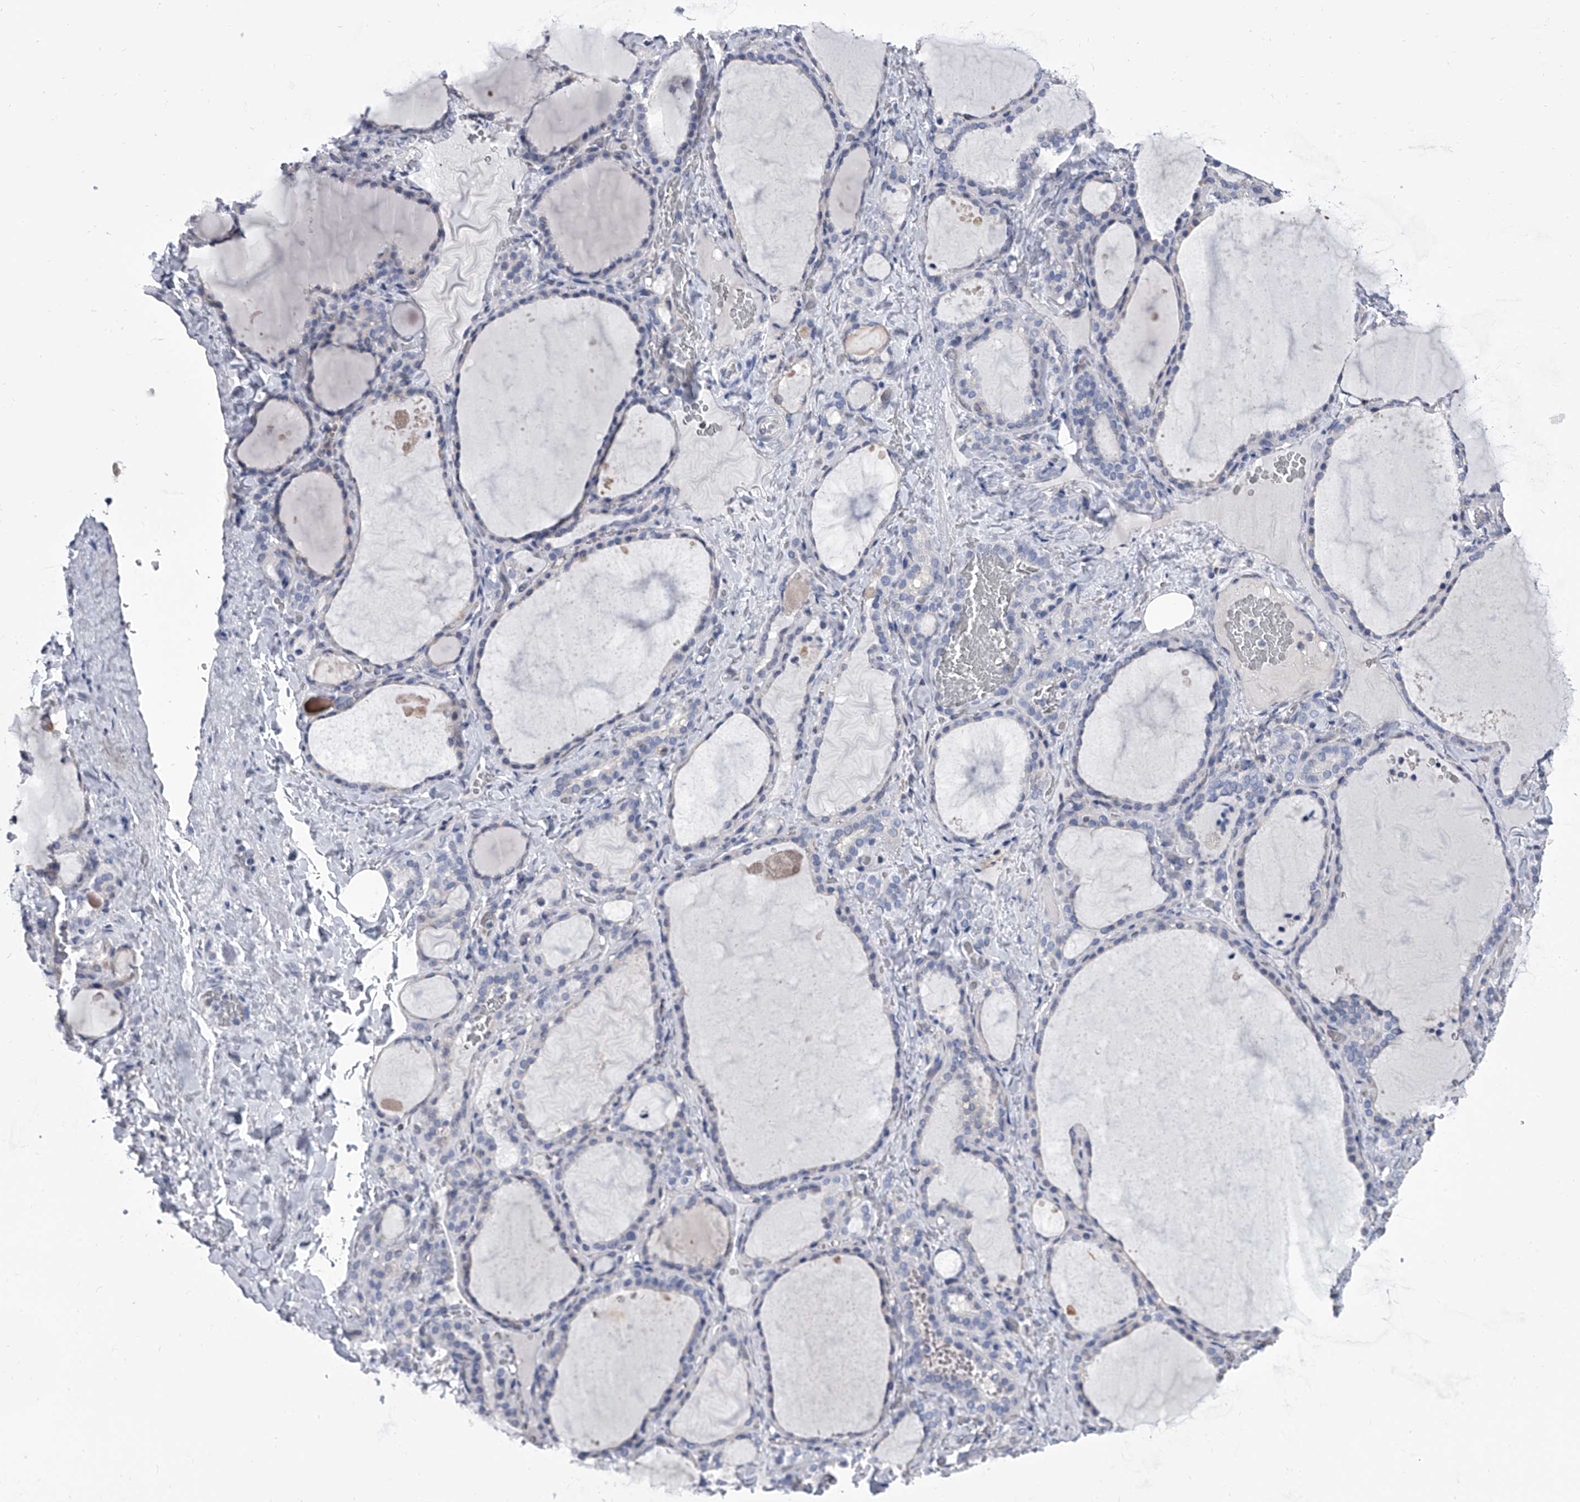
{"staining": {"intensity": "negative", "quantity": "none", "location": "none"}, "tissue": "thyroid gland", "cell_type": "Glandular cells", "image_type": "normal", "snomed": [{"axis": "morphology", "description": "Normal tissue, NOS"}, {"axis": "topography", "description": "Thyroid gland"}], "caption": "The image exhibits no significant expression in glandular cells of thyroid gland. The staining is performed using DAB brown chromogen with nuclei counter-stained in using hematoxylin.", "gene": "SERPINB9", "patient": {"sex": "female", "age": 22}}